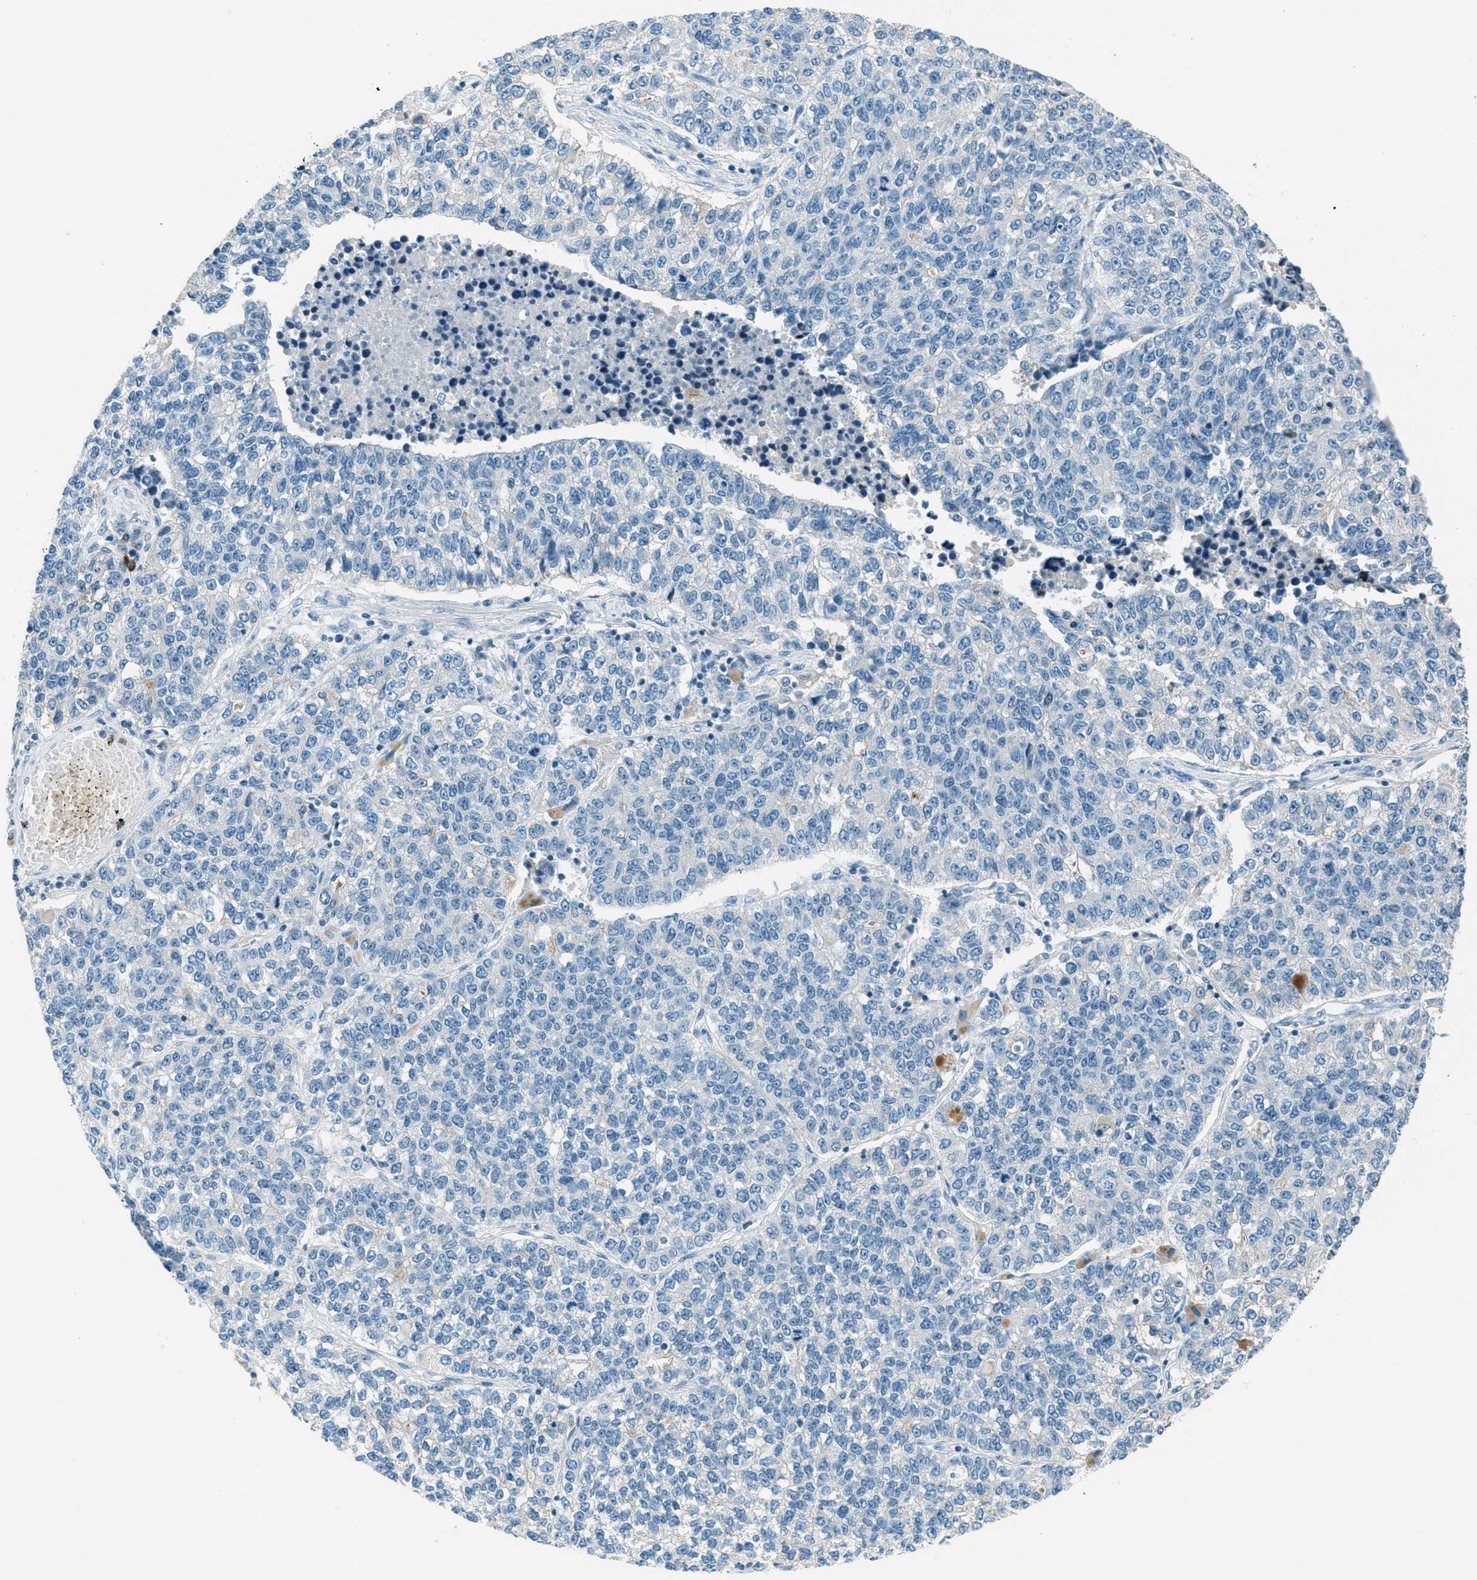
{"staining": {"intensity": "negative", "quantity": "none", "location": "none"}, "tissue": "lung cancer", "cell_type": "Tumor cells", "image_type": "cancer", "snomed": [{"axis": "morphology", "description": "Adenocarcinoma, NOS"}, {"axis": "topography", "description": "Lung"}], "caption": "High magnification brightfield microscopy of adenocarcinoma (lung) stained with DAB (brown) and counterstained with hematoxylin (blue): tumor cells show no significant expression.", "gene": "MSLN", "patient": {"sex": "male", "age": 49}}